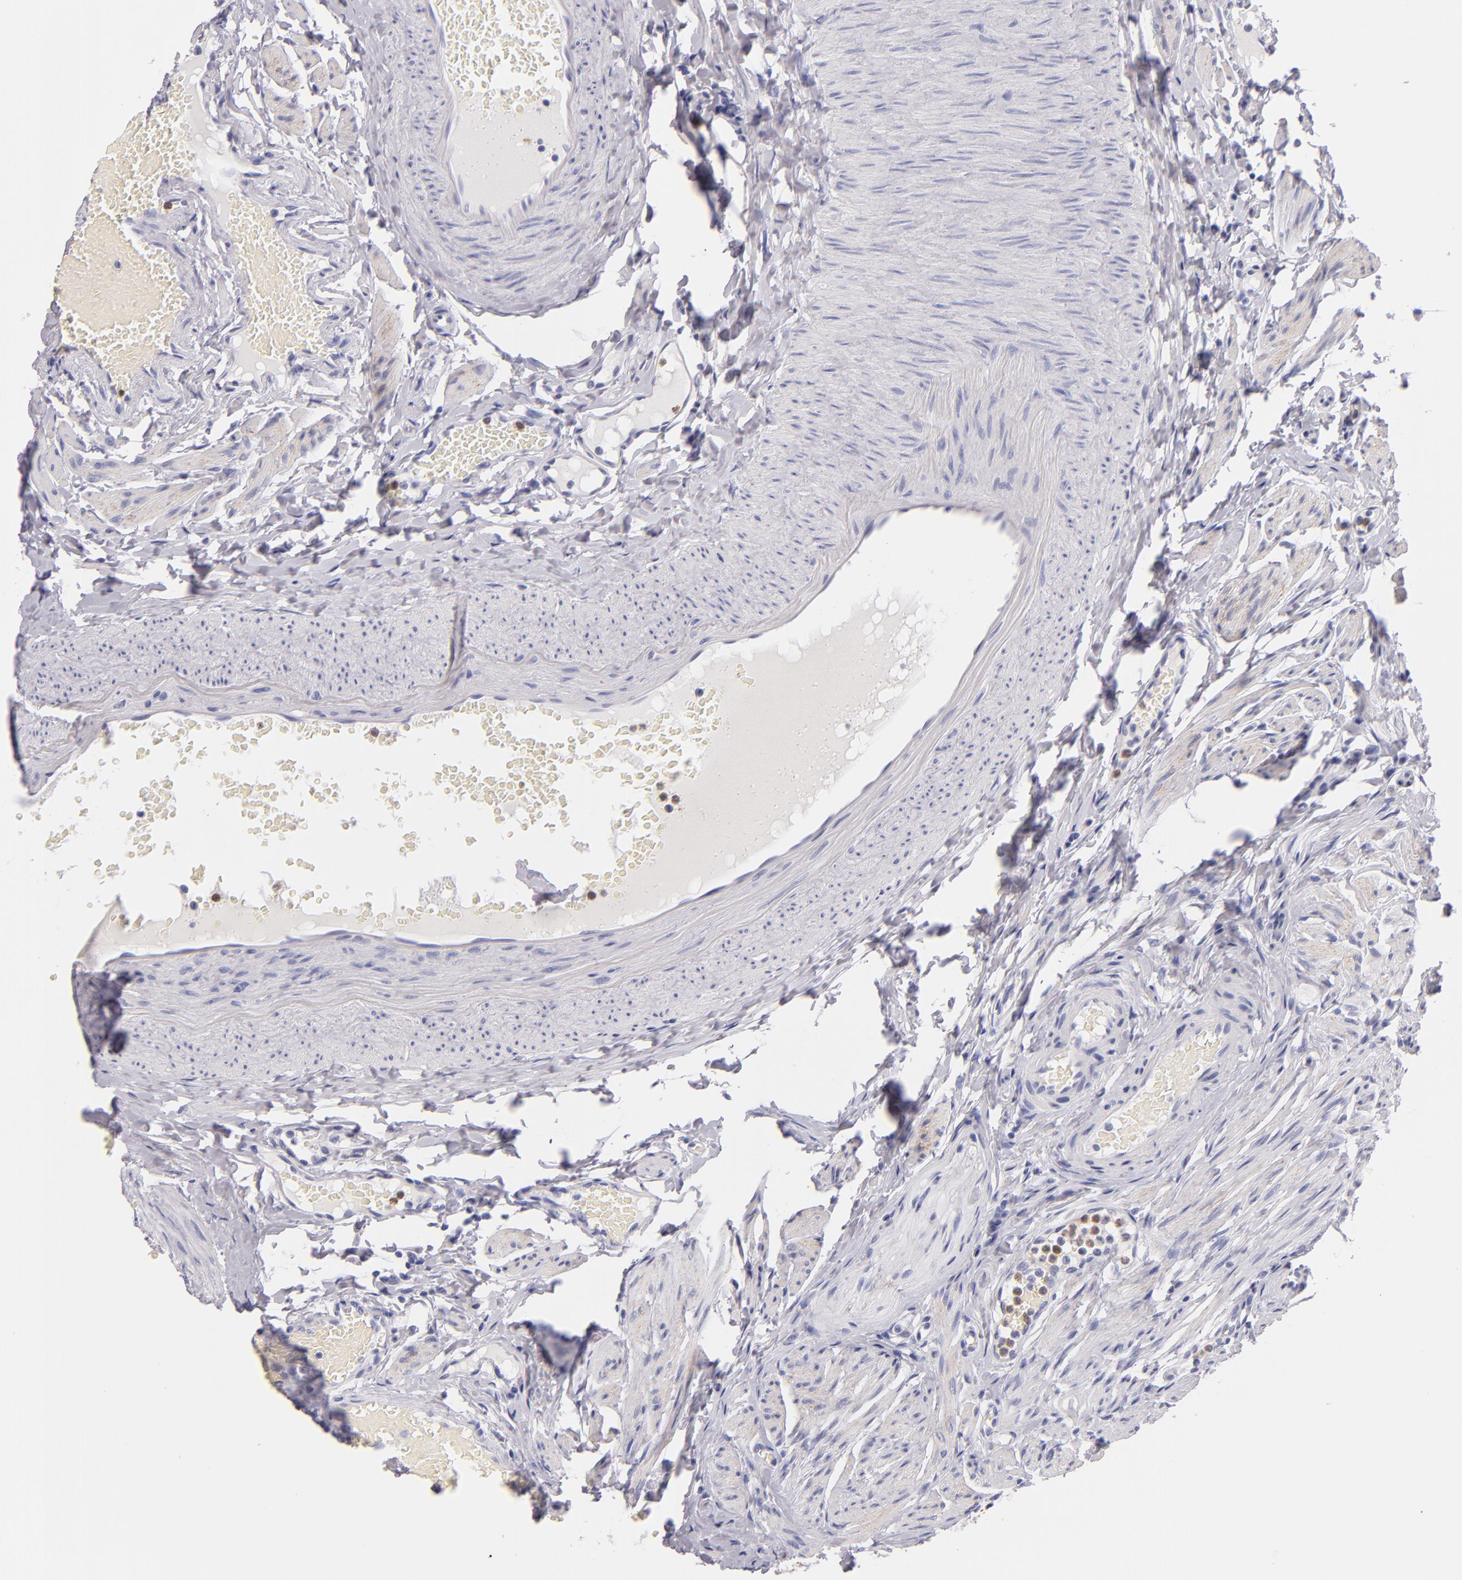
{"staining": {"intensity": "moderate", "quantity": "25%-75%", "location": "cytoplasmic/membranous"}, "tissue": "fallopian tube", "cell_type": "Glandular cells", "image_type": "normal", "snomed": [{"axis": "morphology", "description": "Normal tissue, NOS"}, {"axis": "topography", "description": "Fallopian tube"}, {"axis": "topography", "description": "Ovary"}], "caption": "A brown stain highlights moderate cytoplasmic/membranous positivity of a protein in glandular cells of benign human fallopian tube.", "gene": "CDH3", "patient": {"sex": "female", "age": 51}}